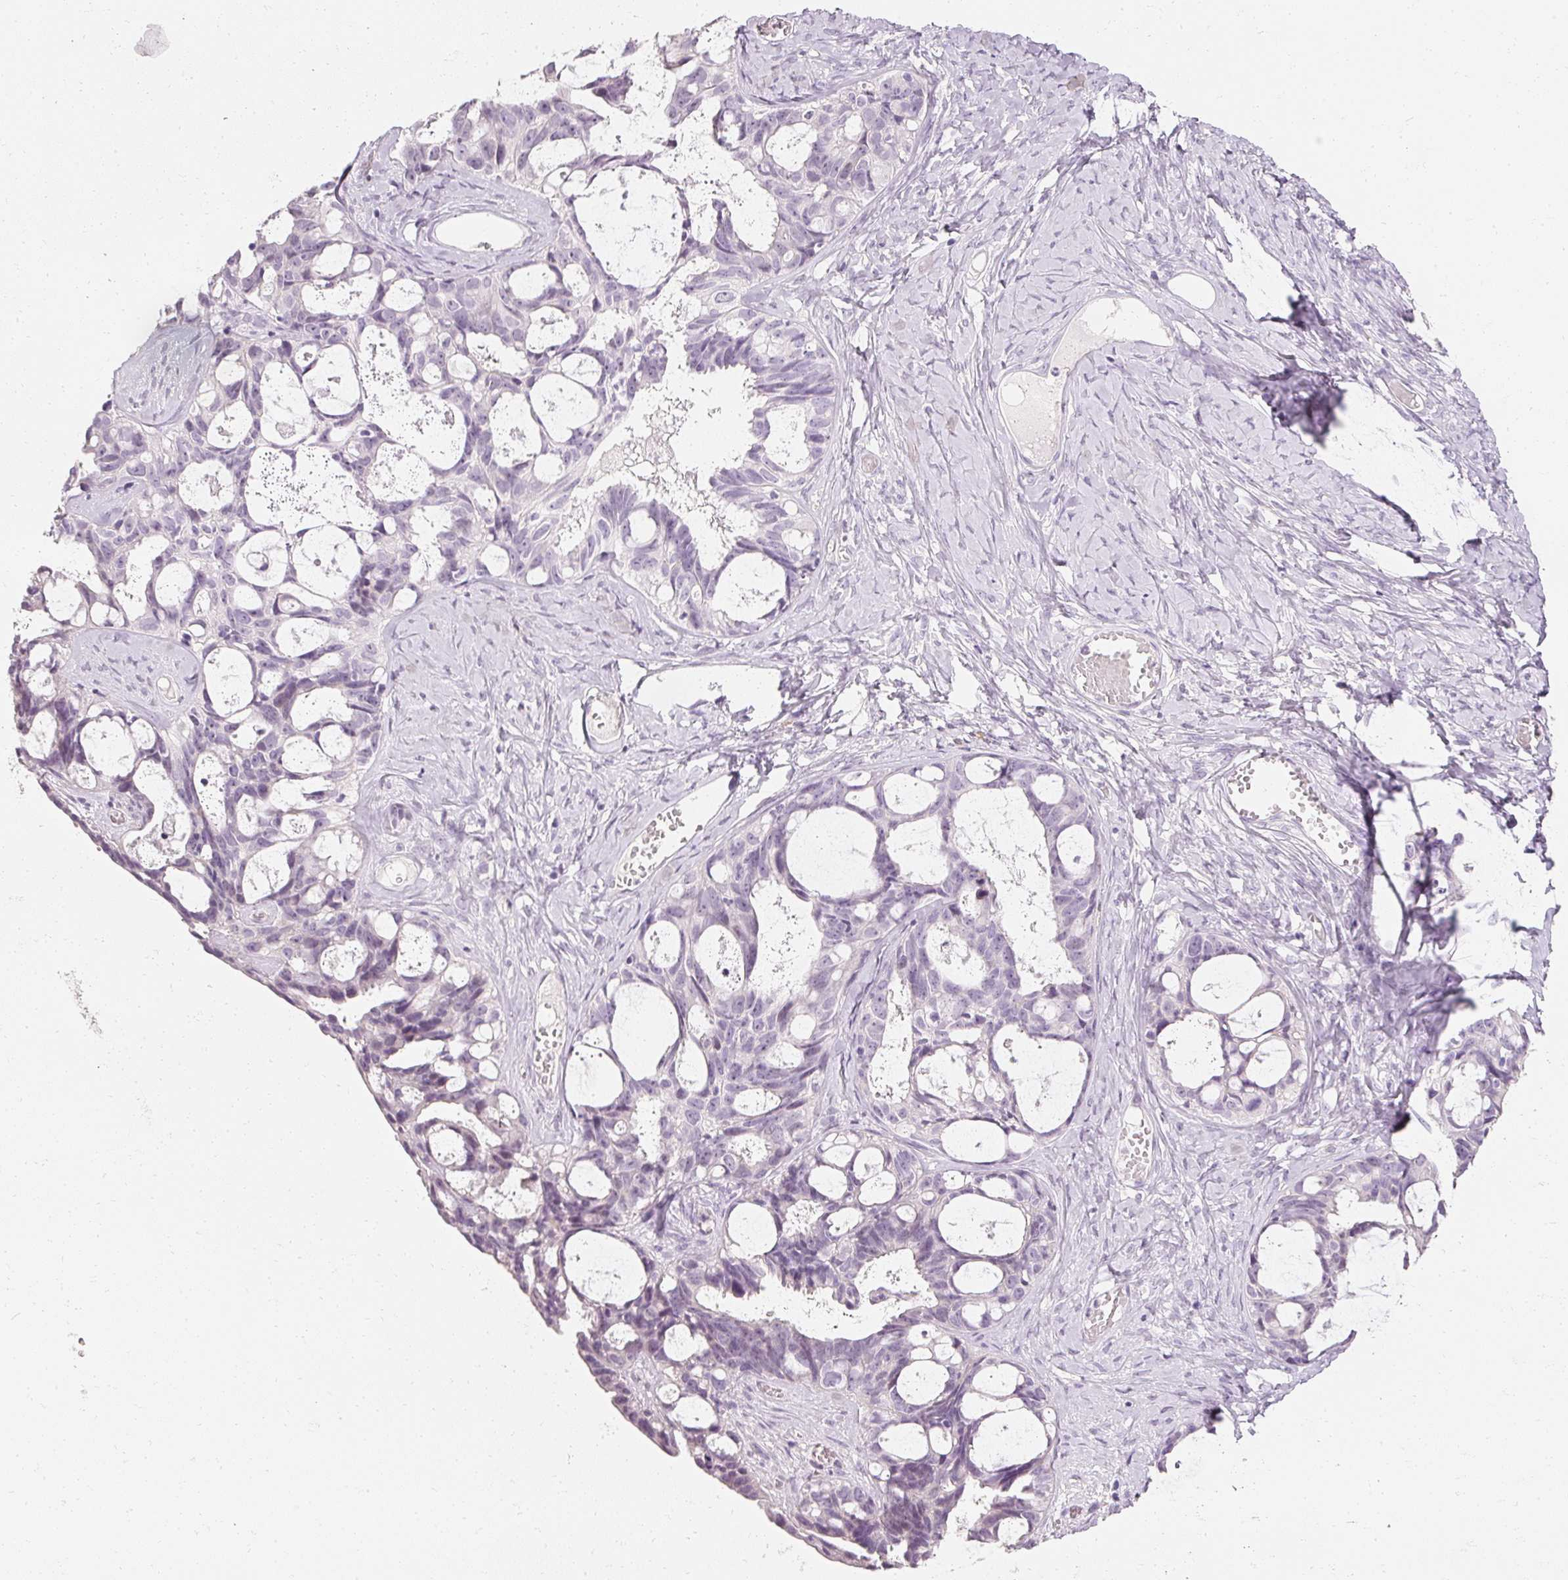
{"staining": {"intensity": "negative", "quantity": "none", "location": "none"}, "tissue": "ovarian cancer", "cell_type": "Tumor cells", "image_type": "cancer", "snomed": [{"axis": "morphology", "description": "Cystadenocarcinoma, serous, NOS"}, {"axis": "topography", "description": "Ovary"}], "caption": "IHC of ovarian cancer (serous cystadenocarcinoma) exhibits no expression in tumor cells.", "gene": "ELAVL3", "patient": {"sex": "female", "age": 69}}